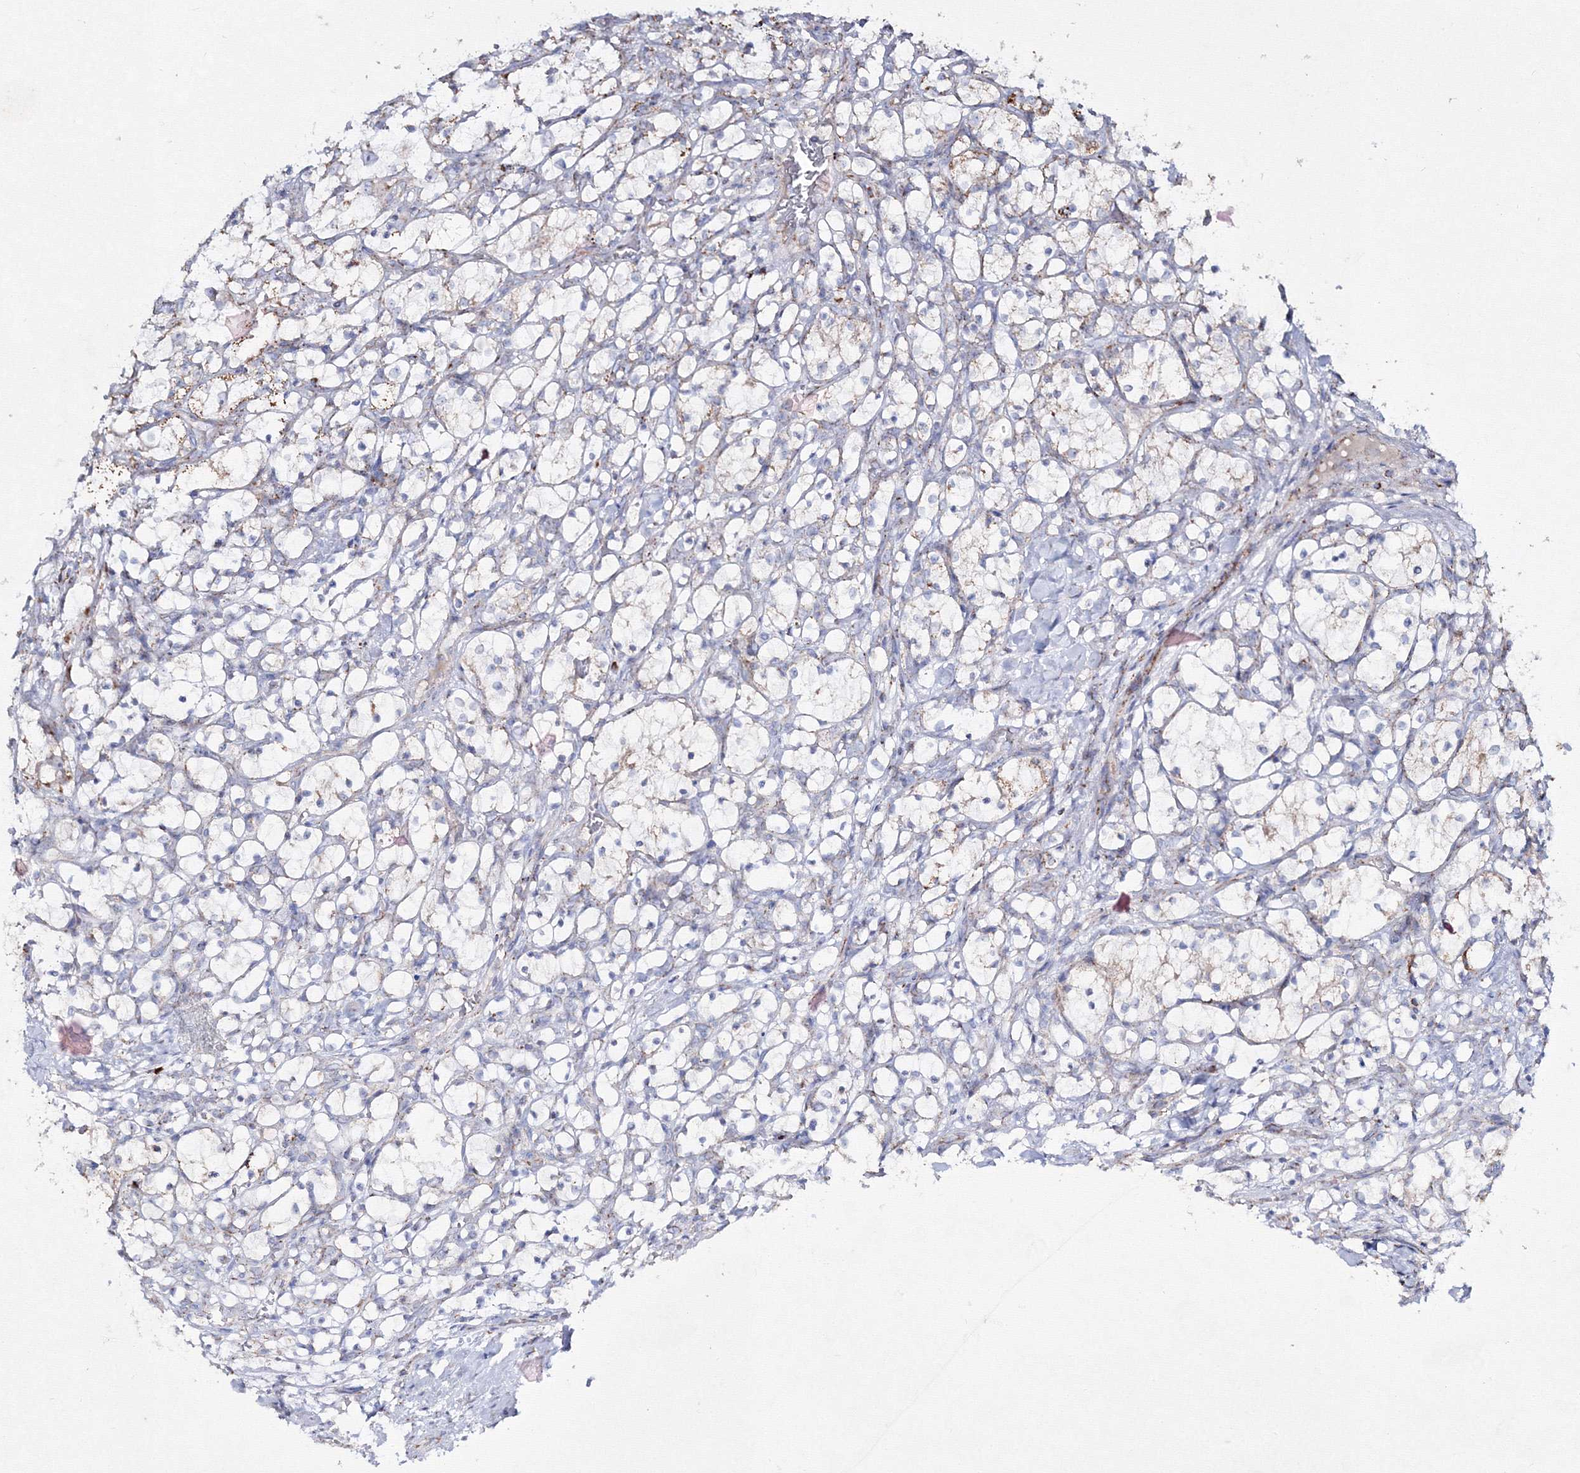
{"staining": {"intensity": "weak", "quantity": "<25%", "location": "cytoplasmic/membranous"}, "tissue": "renal cancer", "cell_type": "Tumor cells", "image_type": "cancer", "snomed": [{"axis": "morphology", "description": "Adenocarcinoma, NOS"}, {"axis": "topography", "description": "Kidney"}], "caption": "This is a photomicrograph of immunohistochemistry (IHC) staining of renal adenocarcinoma, which shows no expression in tumor cells.", "gene": "IGSF9", "patient": {"sex": "female", "age": 69}}